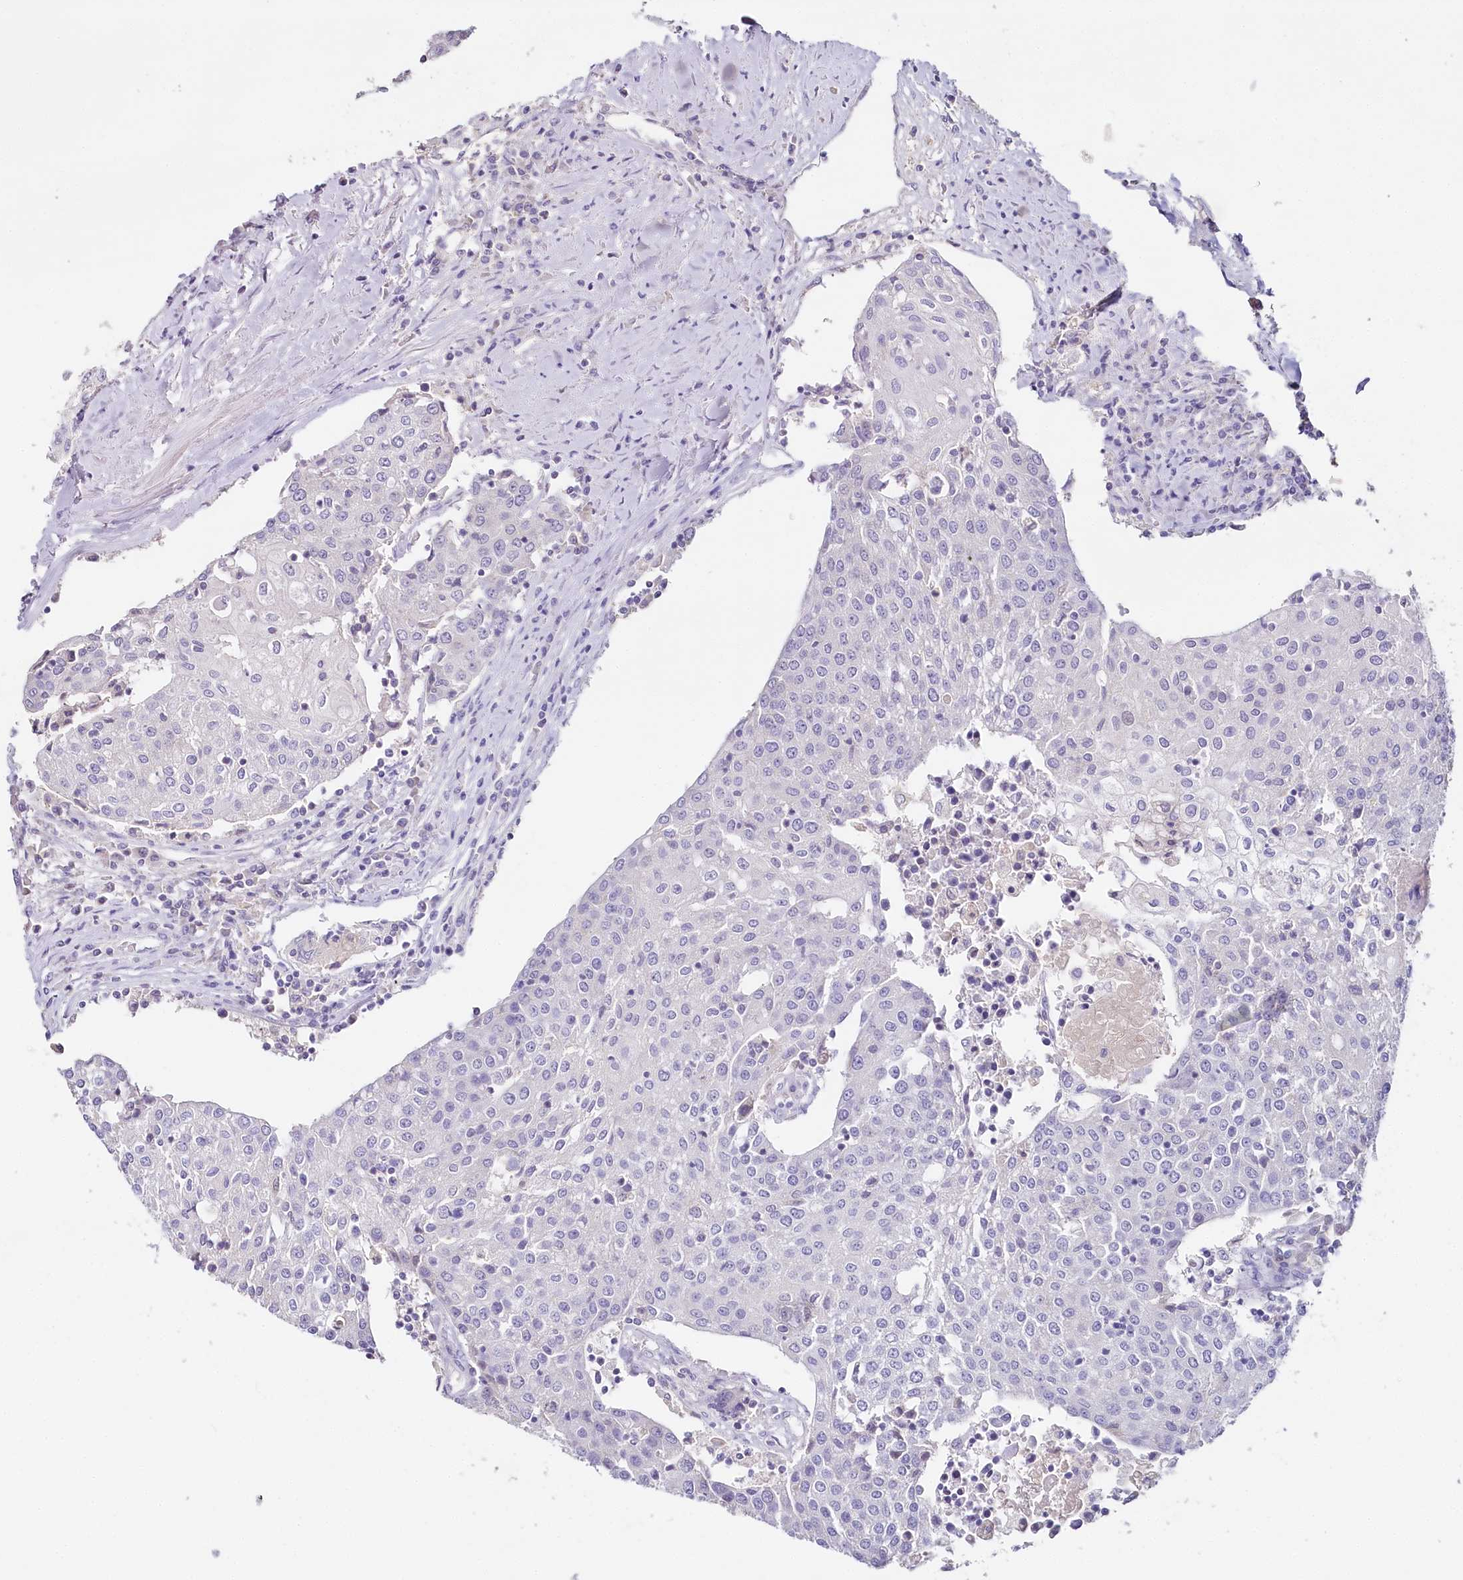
{"staining": {"intensity": "negative", "quantity": "none", "location": "none"}, "tissue": "urothelial cancer", "cell_type": "Tumor cells", "image_type": "cancer", "snomed": [{"axis": "morphology", "description": "Urothelial carcinoma, High grade"}, {"axis": "topography", "description": "Urinary bladder"}], "caption": "Immunohistochemical staining of urothelial cancer demonstrates no significant expression in tumor cells. (Stains: DAB immunohistochemistry (IHC) with hematoxylin counter stain, Microscopy: brightfield microscopy at high magnification).", "gene": "HPD", "patient": {"sex": "female", "age": 85}}